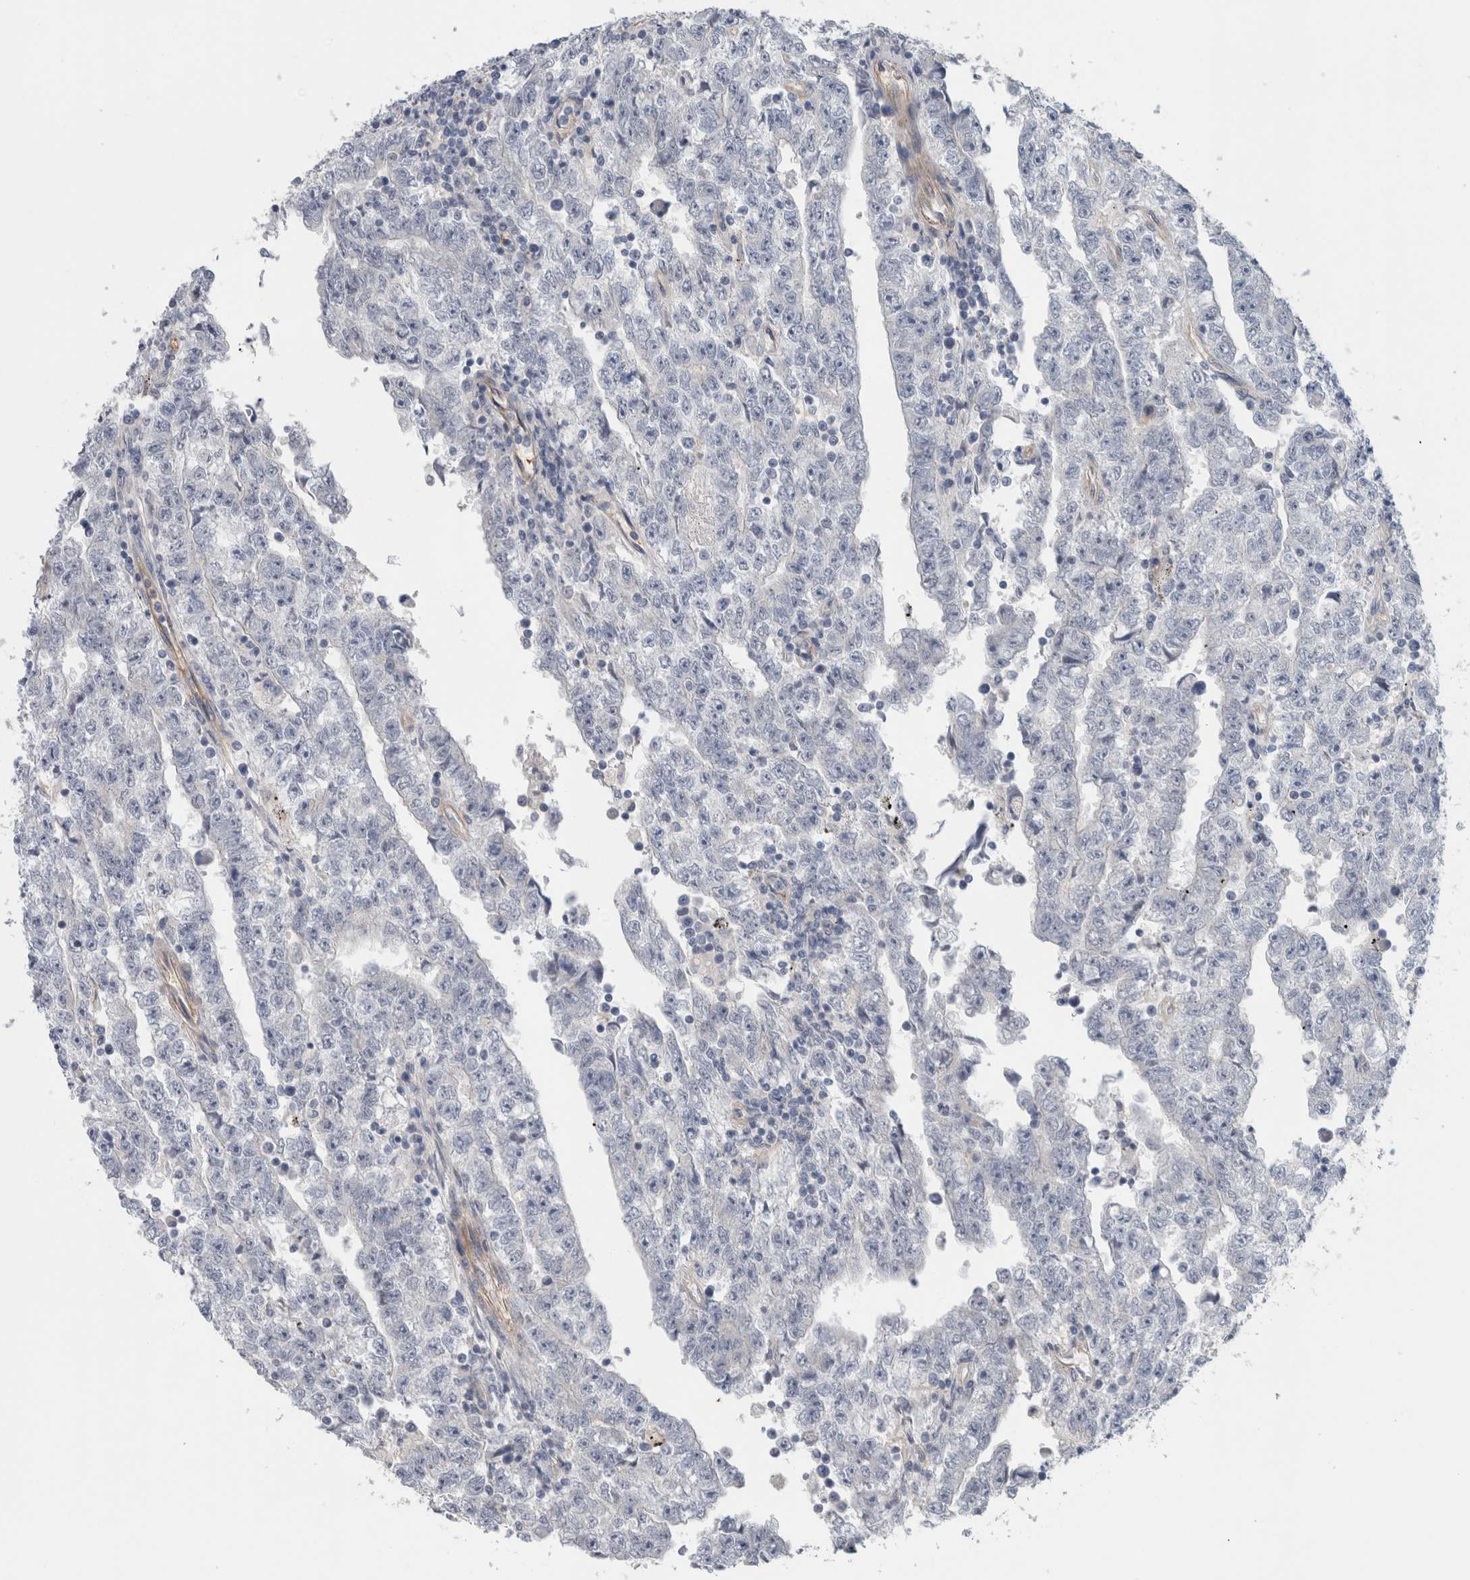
{"staining": {"intensity": "negative", "quantity": "none", "location": "none"}, "tissue": "testis cancer", "cell_type": "Tumor cells", "image_type": "cancer", "snomed": [{"axis": "morphology", "description": "Carcinoma, Embryonal, NOS"}, {"axis": "topography", "description": "Testis"}], "caption": "Immunohistochemistry image of neoplastic tissue: human embryonal carcinoma (testis) stained with DAB (3,3'-diaminobenzidine) displays no significant protein expression in tumor cells.", "gene": "CD59", "patient": {"sex": "male", "age": 25}}